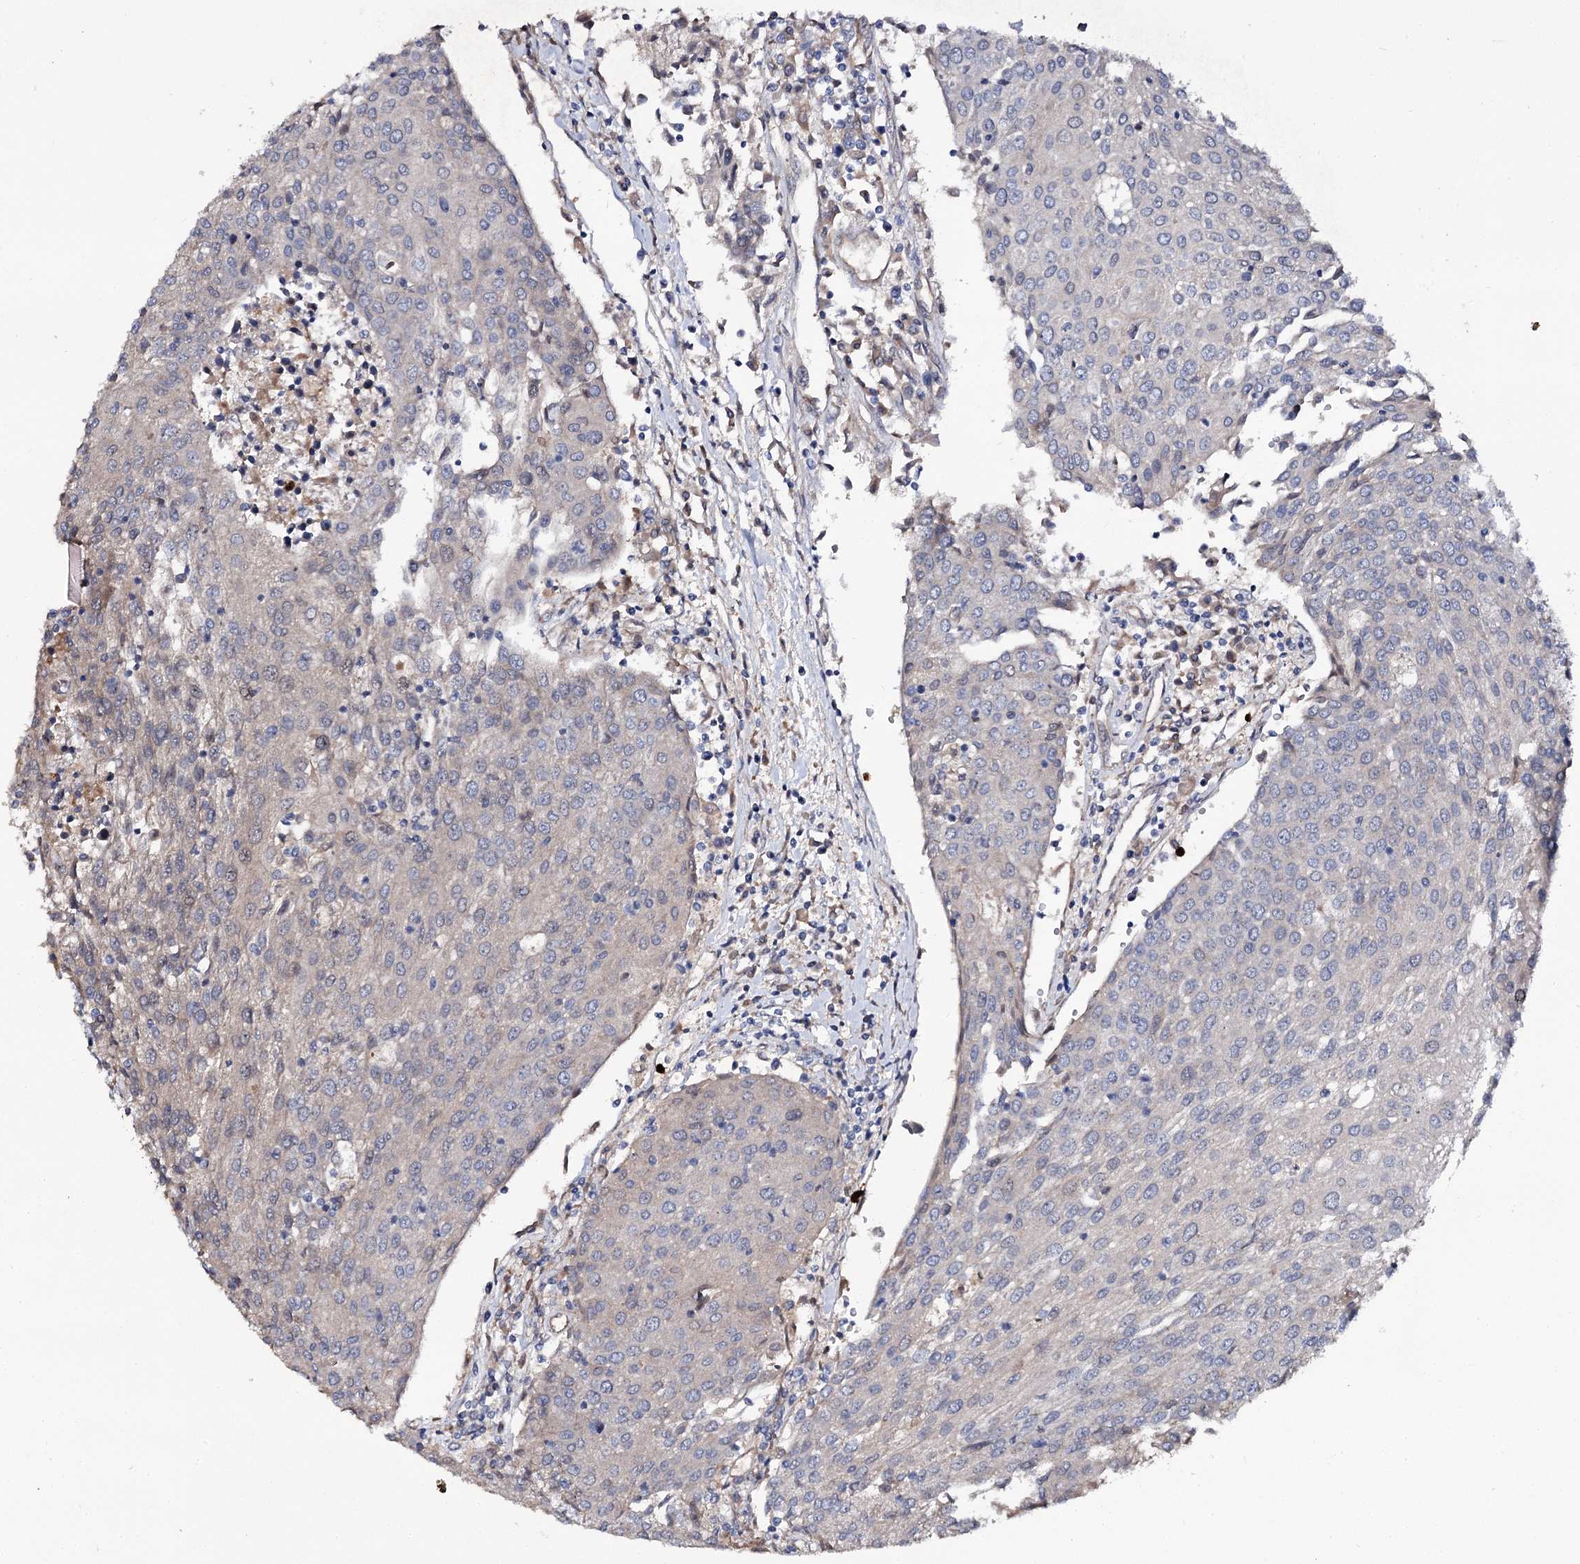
{"staining": {"intensity": "negative", "quantity": "none", "location": "none"}, "tissue": "urothelial cancer", "cell_type": "Tumor cells", "image_type": "cancer", "snomed": [{"axis": "morphology", "description": "Urothelial carcinoma, High grade"}, {"axis": "topography", "description": "Urinary bladder"}], "caption": "This is a image of immunohistochemistry (IHC) staining of urothelial cancer, which shows no staining in tumor cells.", "gene": "MINDY3", "patient": {"sex": "female", "age": 85}}